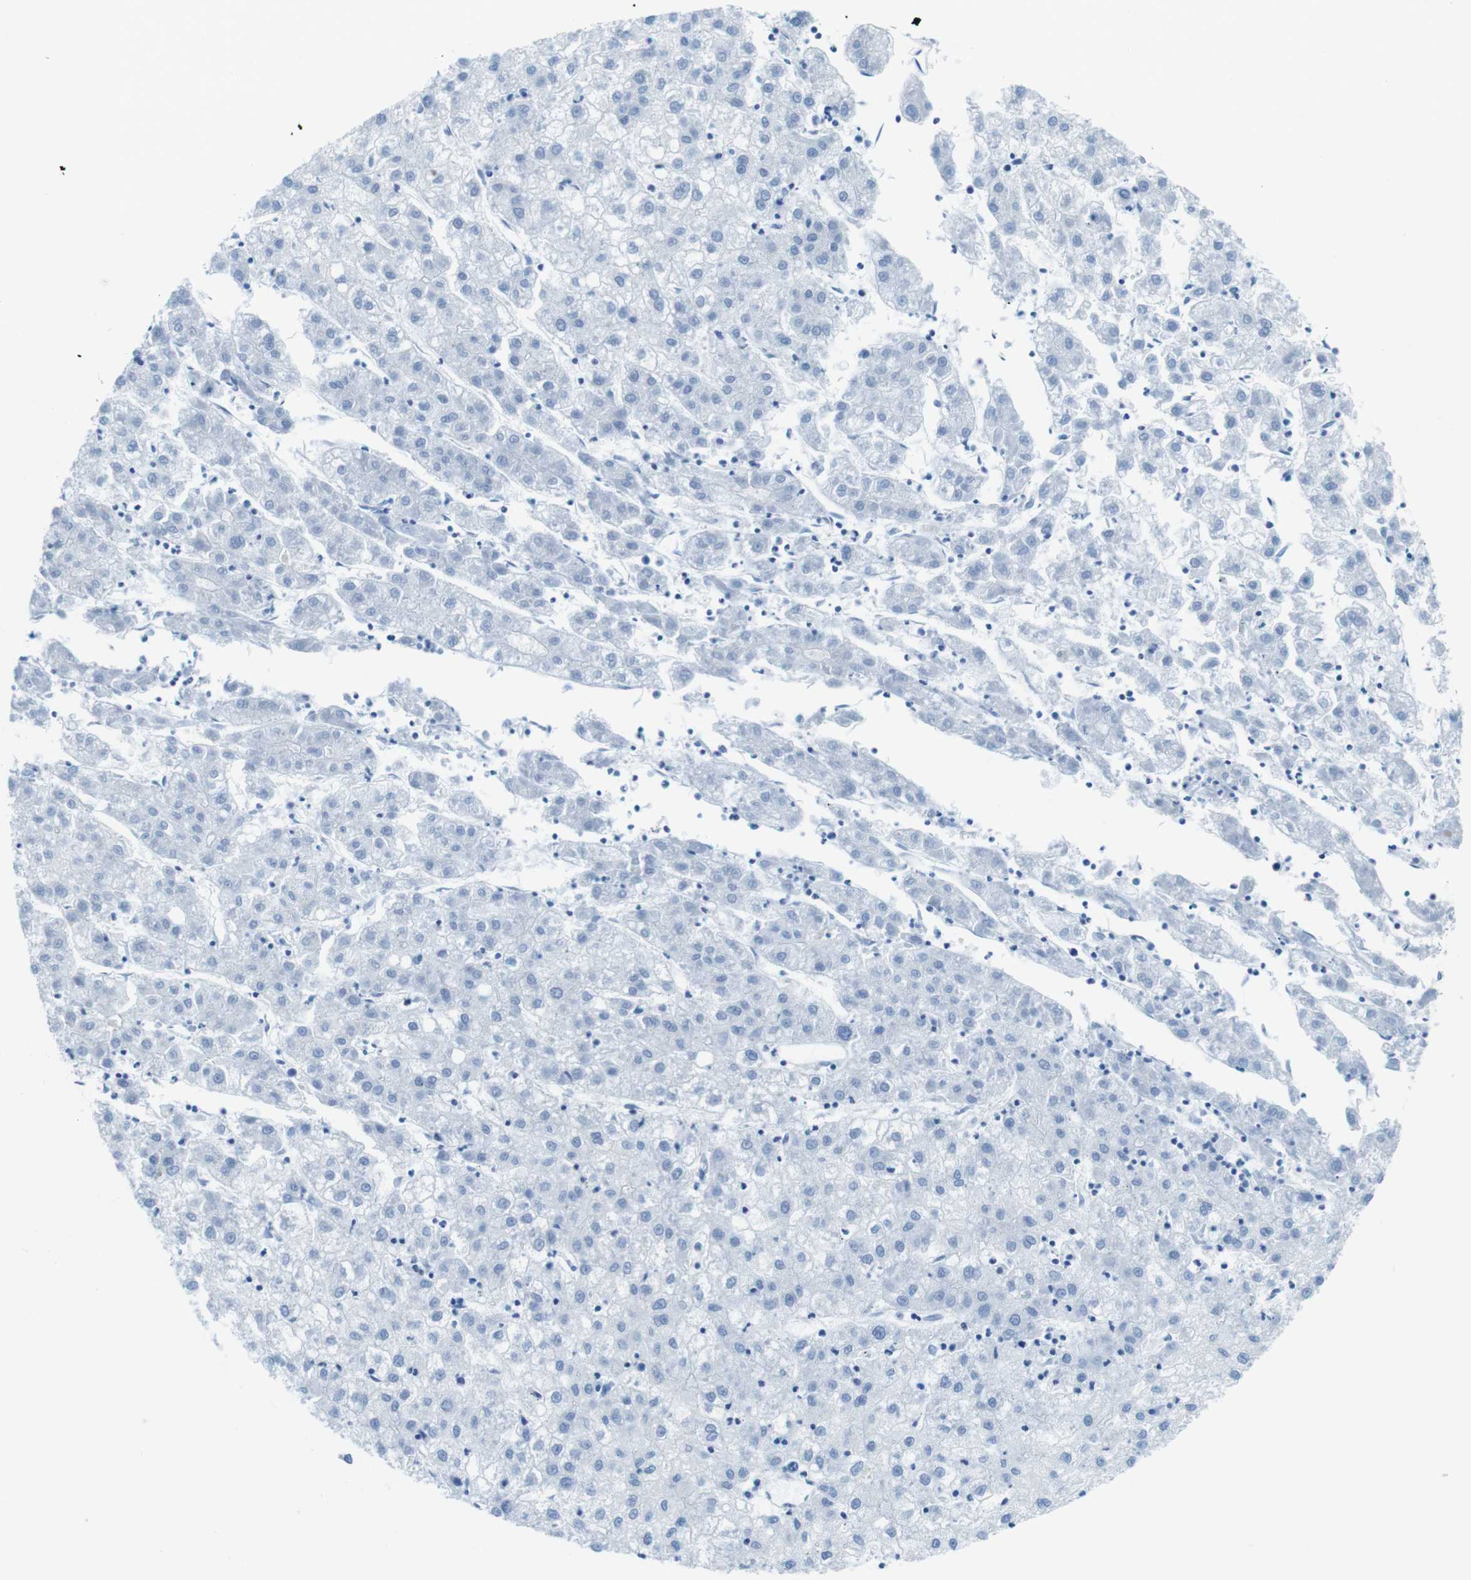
{"staining": {"intensity": "negative", "quantity": "none", "location": "none"}, "tissue": "liver cancer", "cell_type": "Tumor cells", "image_type": "cancer", "snomed": [{"axis": "morphology", "description": "Carcinoma, Hepatocellular, NOS"}, {"axis": "topography", "description": "Liver"}], "caption": "Immunohistochemistry histopathology image of neoplastic tissue: human liver hepatocellular carcinoma stained with DAB shows no significant protein expression in tumor cells. (DAB (3,3'-diaminobenzidine) immunohistochemistry, high magnification).", "gene": "GAP43", "patient": {"sex": "male", "age": 72}}